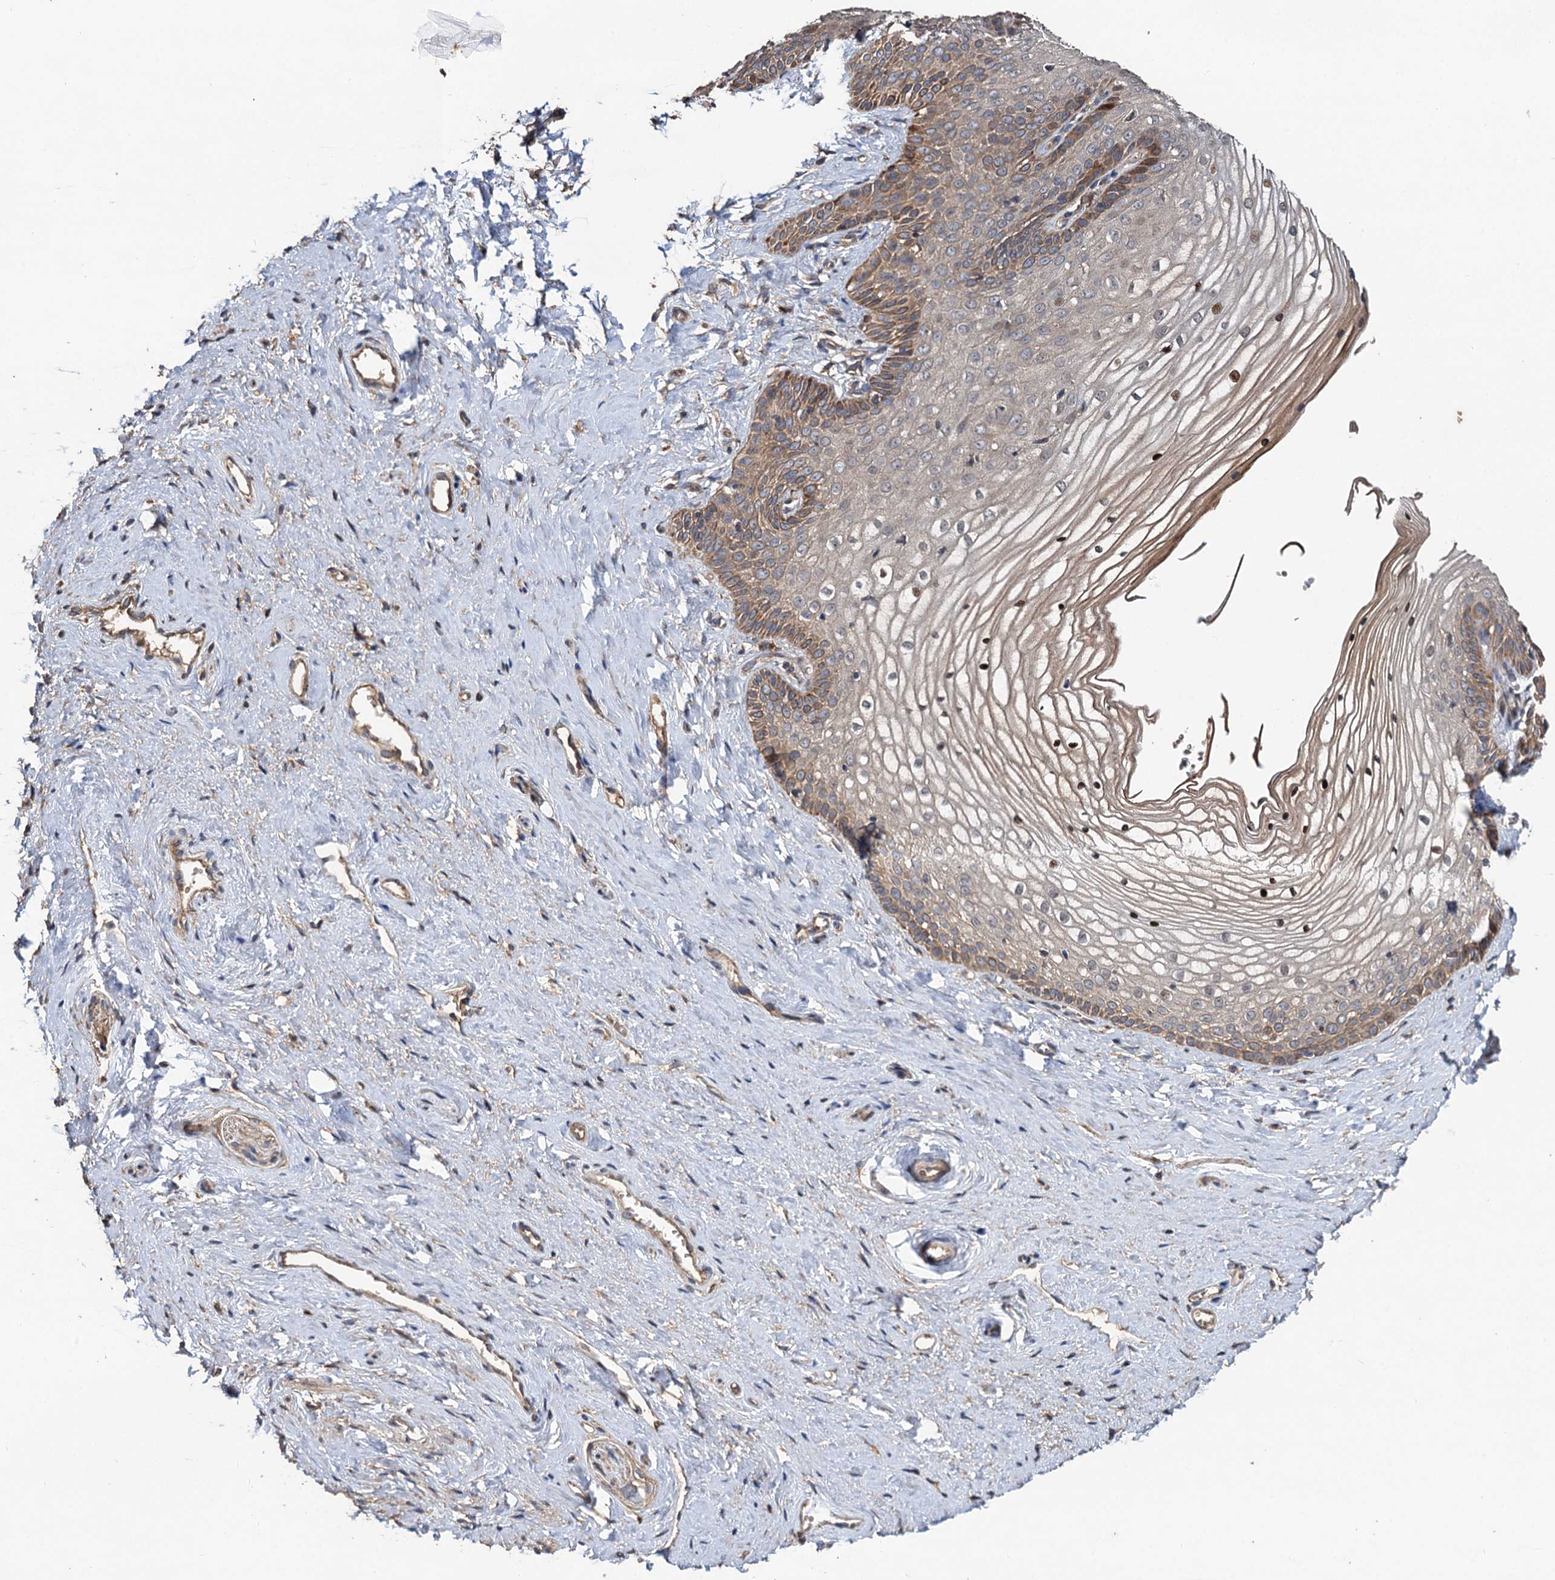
{"staining": {"intensity": "moderate", "quantity": "25%-75%", "location": "cytoplasmic/membranous,nuclear"}, "tissue": "vagina", "cell_type": "Squamous epithelial cells", "image_type": "normal", "snomed": [{"axis": "morphology", "description": "Normal tissue, NOS"}, {"axis": "topography", "description": "Vagina"}, {"axis": "topography", "description": "Cervix"}], "caption": "Squamous epithelial cells reveal moderate cytoplasmic/membranous,nuclear expression in approximately 25%-75% of cells in unremarkable vagina. Nuclei are stained in blue.", "gene": "TMEM39B", "patient": {"sex": "female", "age": 40}}